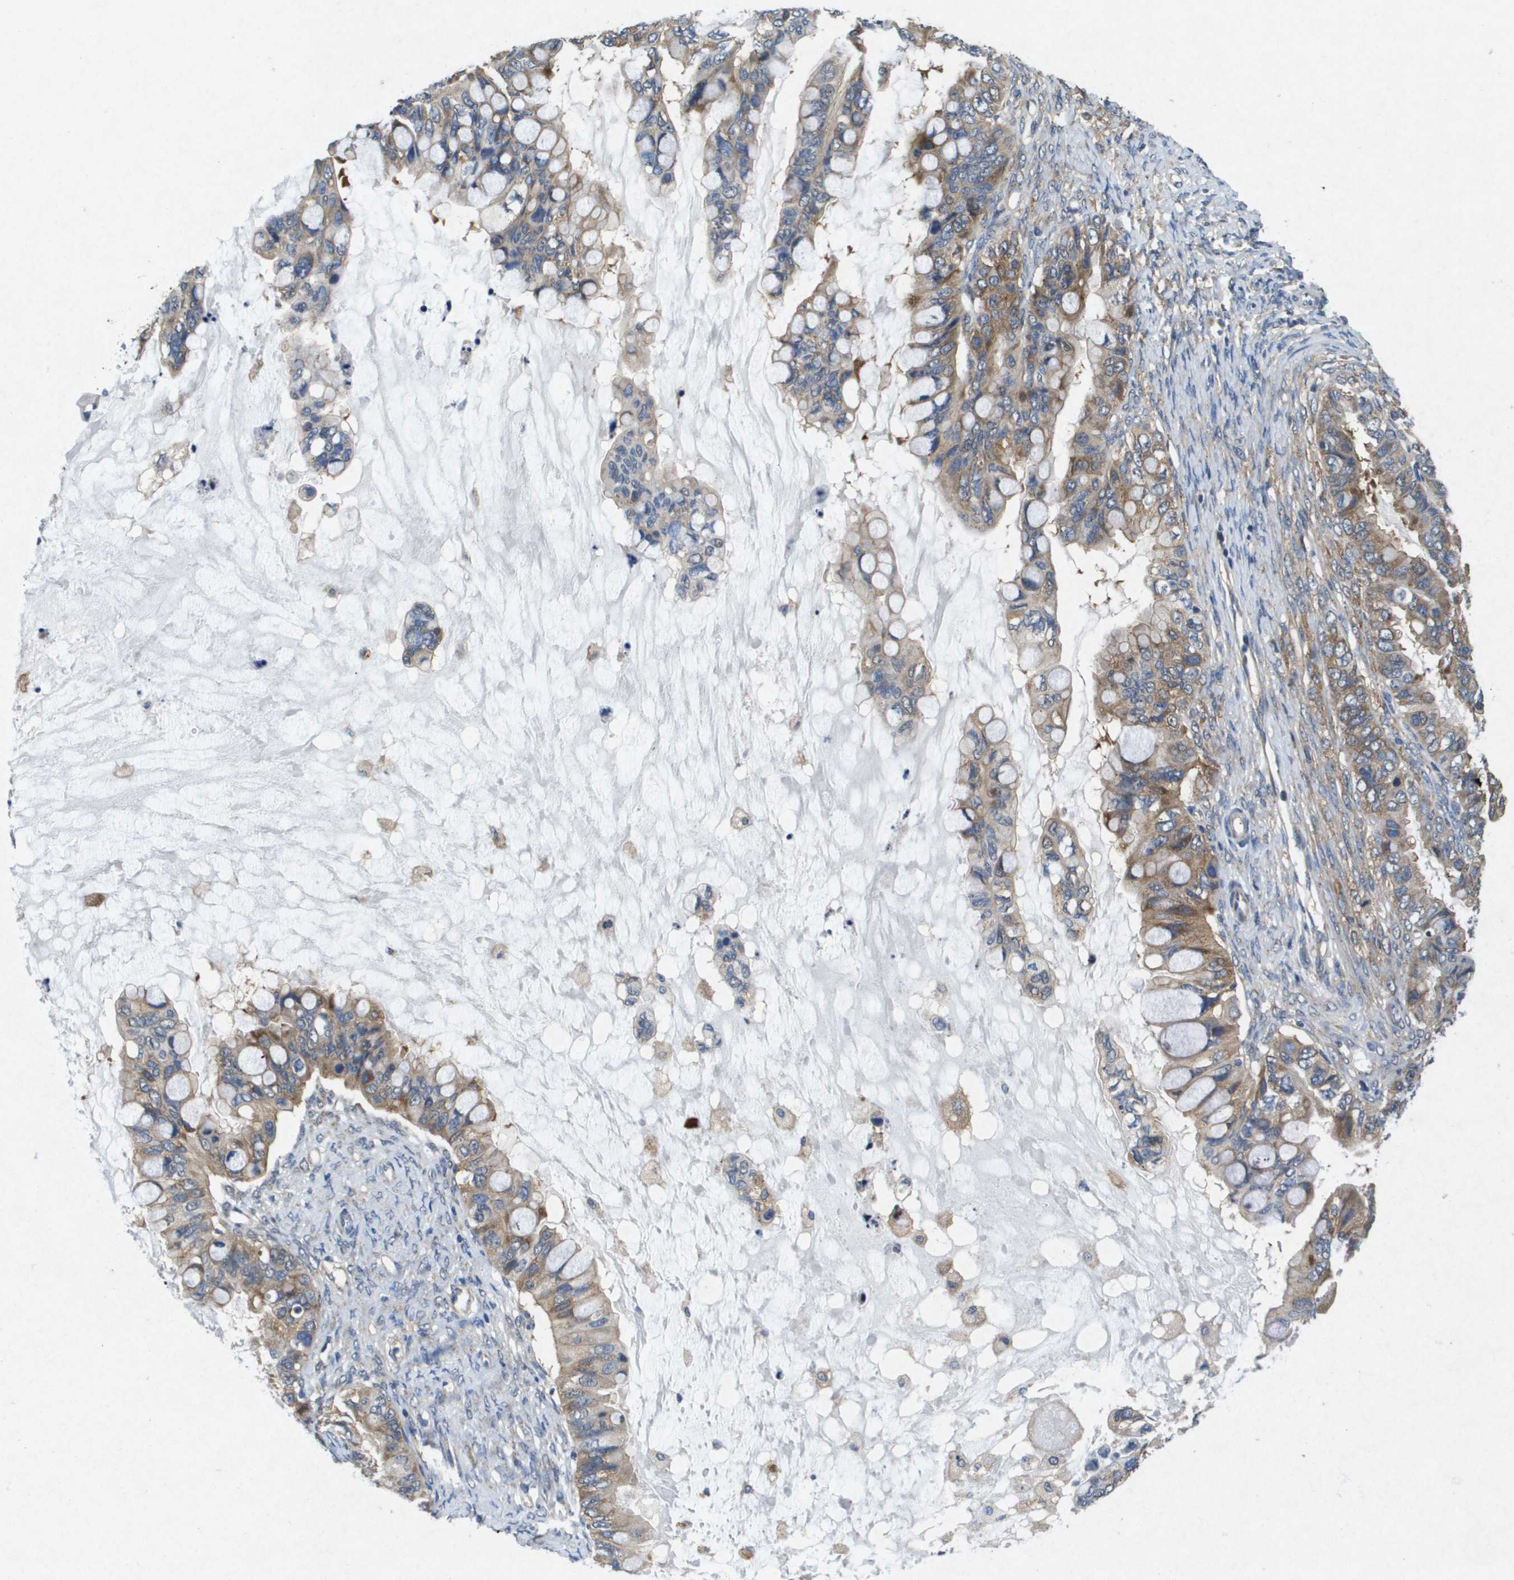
{"staining": {"intensity": "moderate", "quantity": ">75%", "location": "cytoplasmic/membranous"}, "tissue": "ovarian cancer", "cell_type": "Tumor cells", "image_type": "cancer", "snomed": [{"axis": "morphology", "description": "Cystadenocarcinoma, mucinous, NOS"}, {"axis": "topography", "description": "Ovary"}], "caption": "The image displays immunohistochemical staining of ovarian cancer (mucinous cystadenocarcinoma). There is moderate cytoplasmic/membranous positivity is appreciated in approximately >75% of tumor cells. (Brightfield microscopy of DAB IHC at high magnification).", "gene": "PTPRT", "patient": {"sex": "female", "age": 80}}